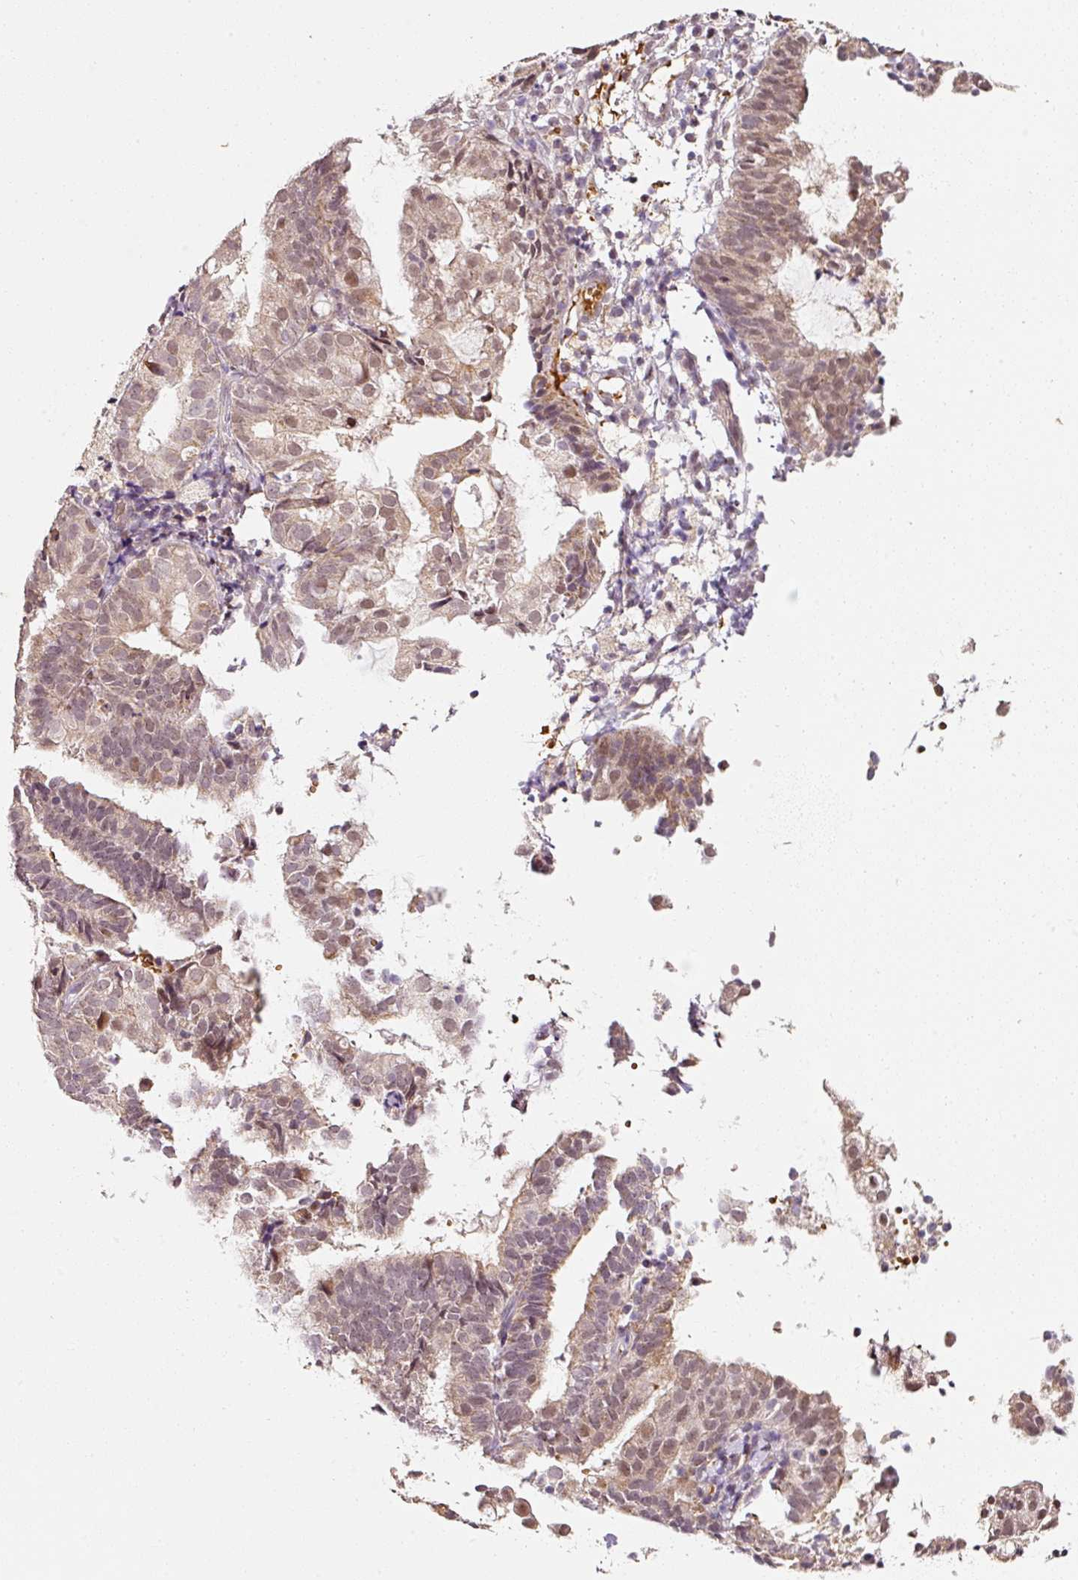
{"staining": {"intensity": "moderate", "quantity": ">75%", "location": "cytoplasmic/membranous,nuclear"}, "tissue": "endometrial cancer", "cell_type": "Tumor cells", "image_type": "cancer", "snomed": [{"axis": "morphology", "description": "Adenocarcinoma, NOS"}, {"axis": "topography", "description": "Endometrium"}], "caption": "IHC of endometrial adenocarcinoma displays medium levels of moderate cytoplasmic/membranous and nuclear expression in about >75% of tumor cells.", "gene": "ZNF460", "patient": {"sex": "female", "age": 80}}